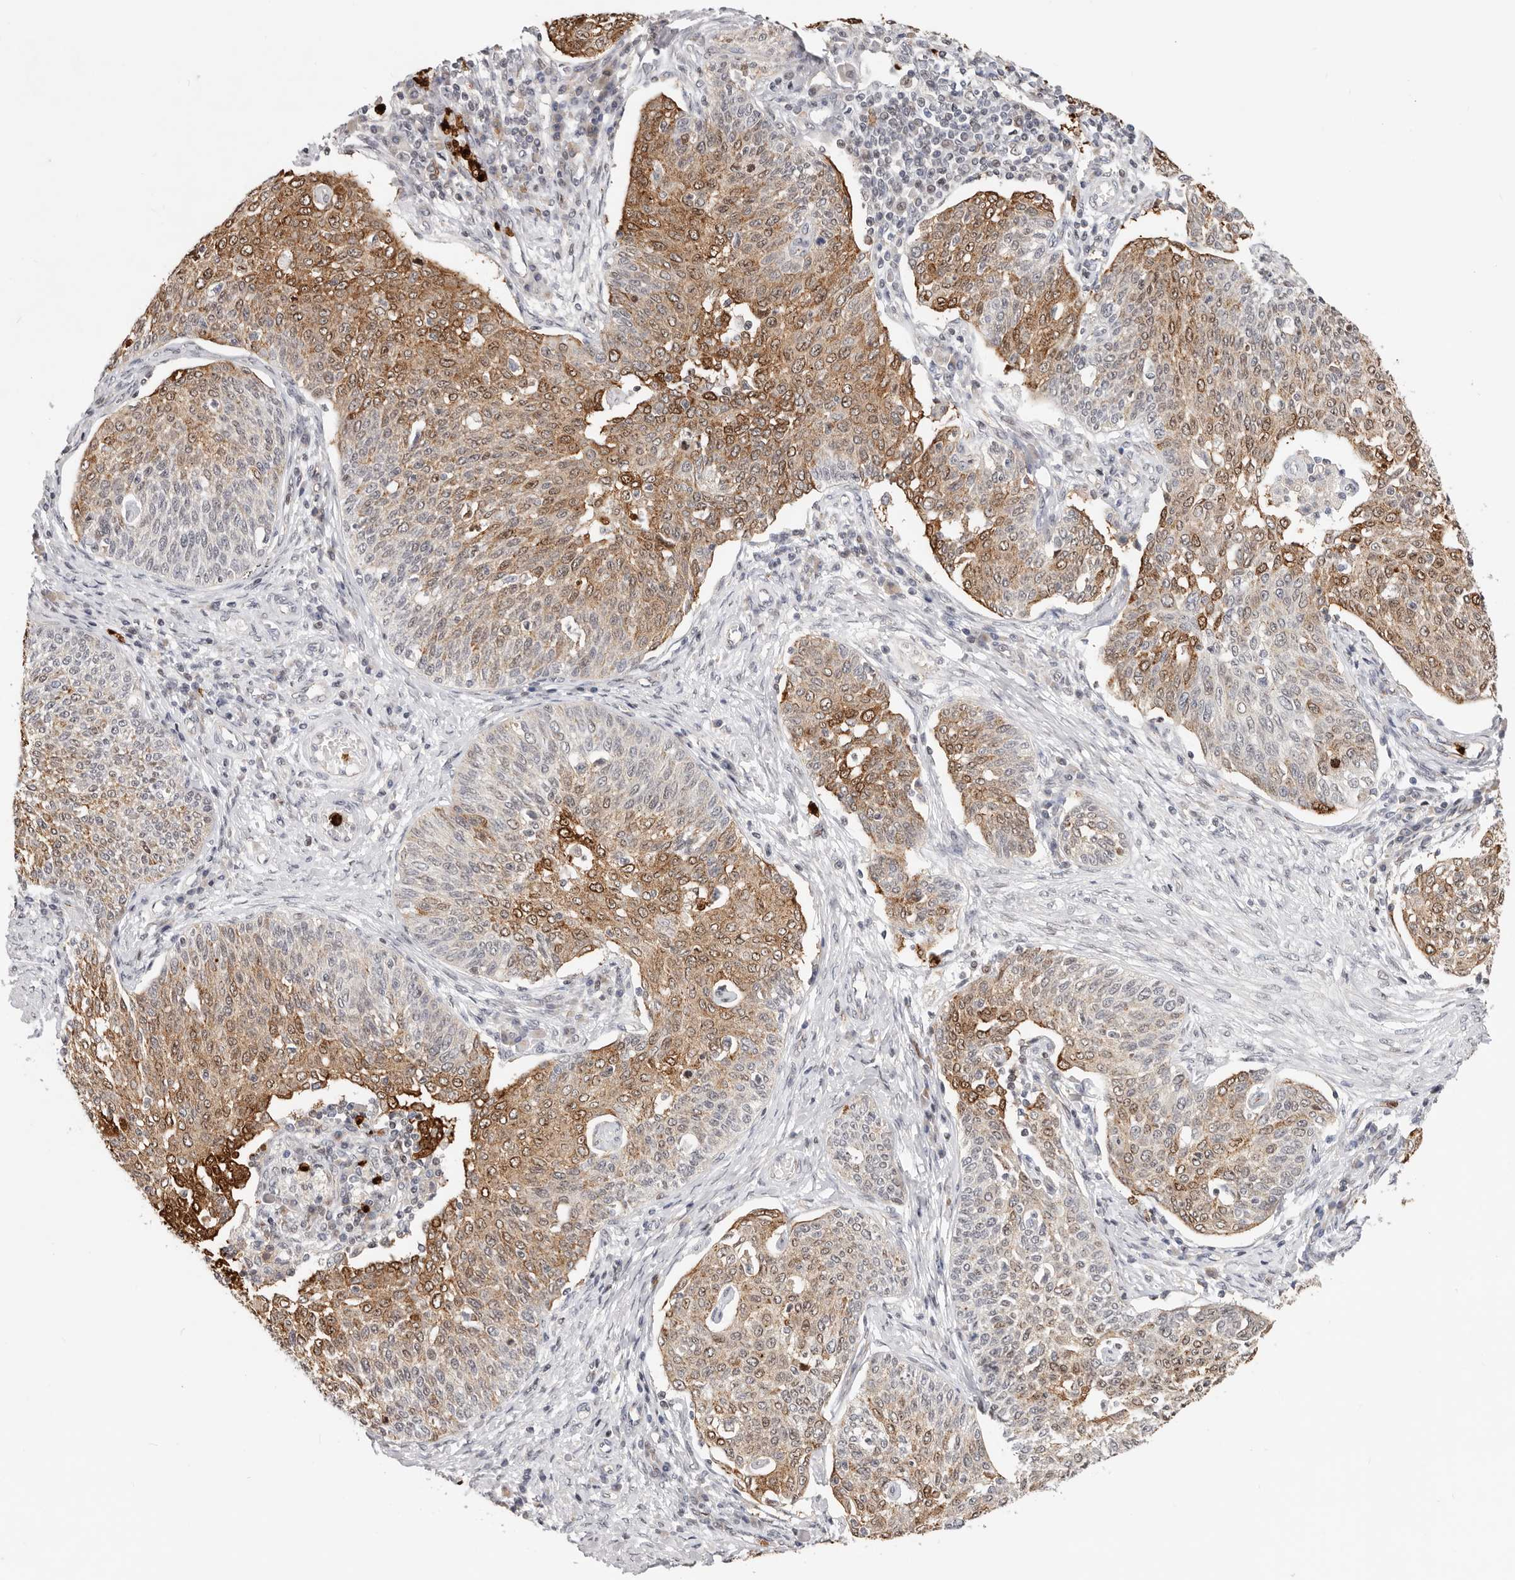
{"staining": {"intensity": "moderate", "quantity": ">75%", "location": "cytoplasmic/membranous"}, "tissue": "cervical cancer", "cell_type": "Tumor cells", "image_type": "cancer", "snomed": [{"axis": "morphology", "description": "Squamous cell carcinoma, NOS"}, {"axis": "topography", "description": "Cervix"}], "caption": "DAB immunohistochemical staining of human cervical squamous cell carcinoma demonstrates moderate cytoplasmic/membranous protein staining in about >75% of tumor cells.", "gene": "AFDN", "patient": {"sex": "female", "age": 34}}